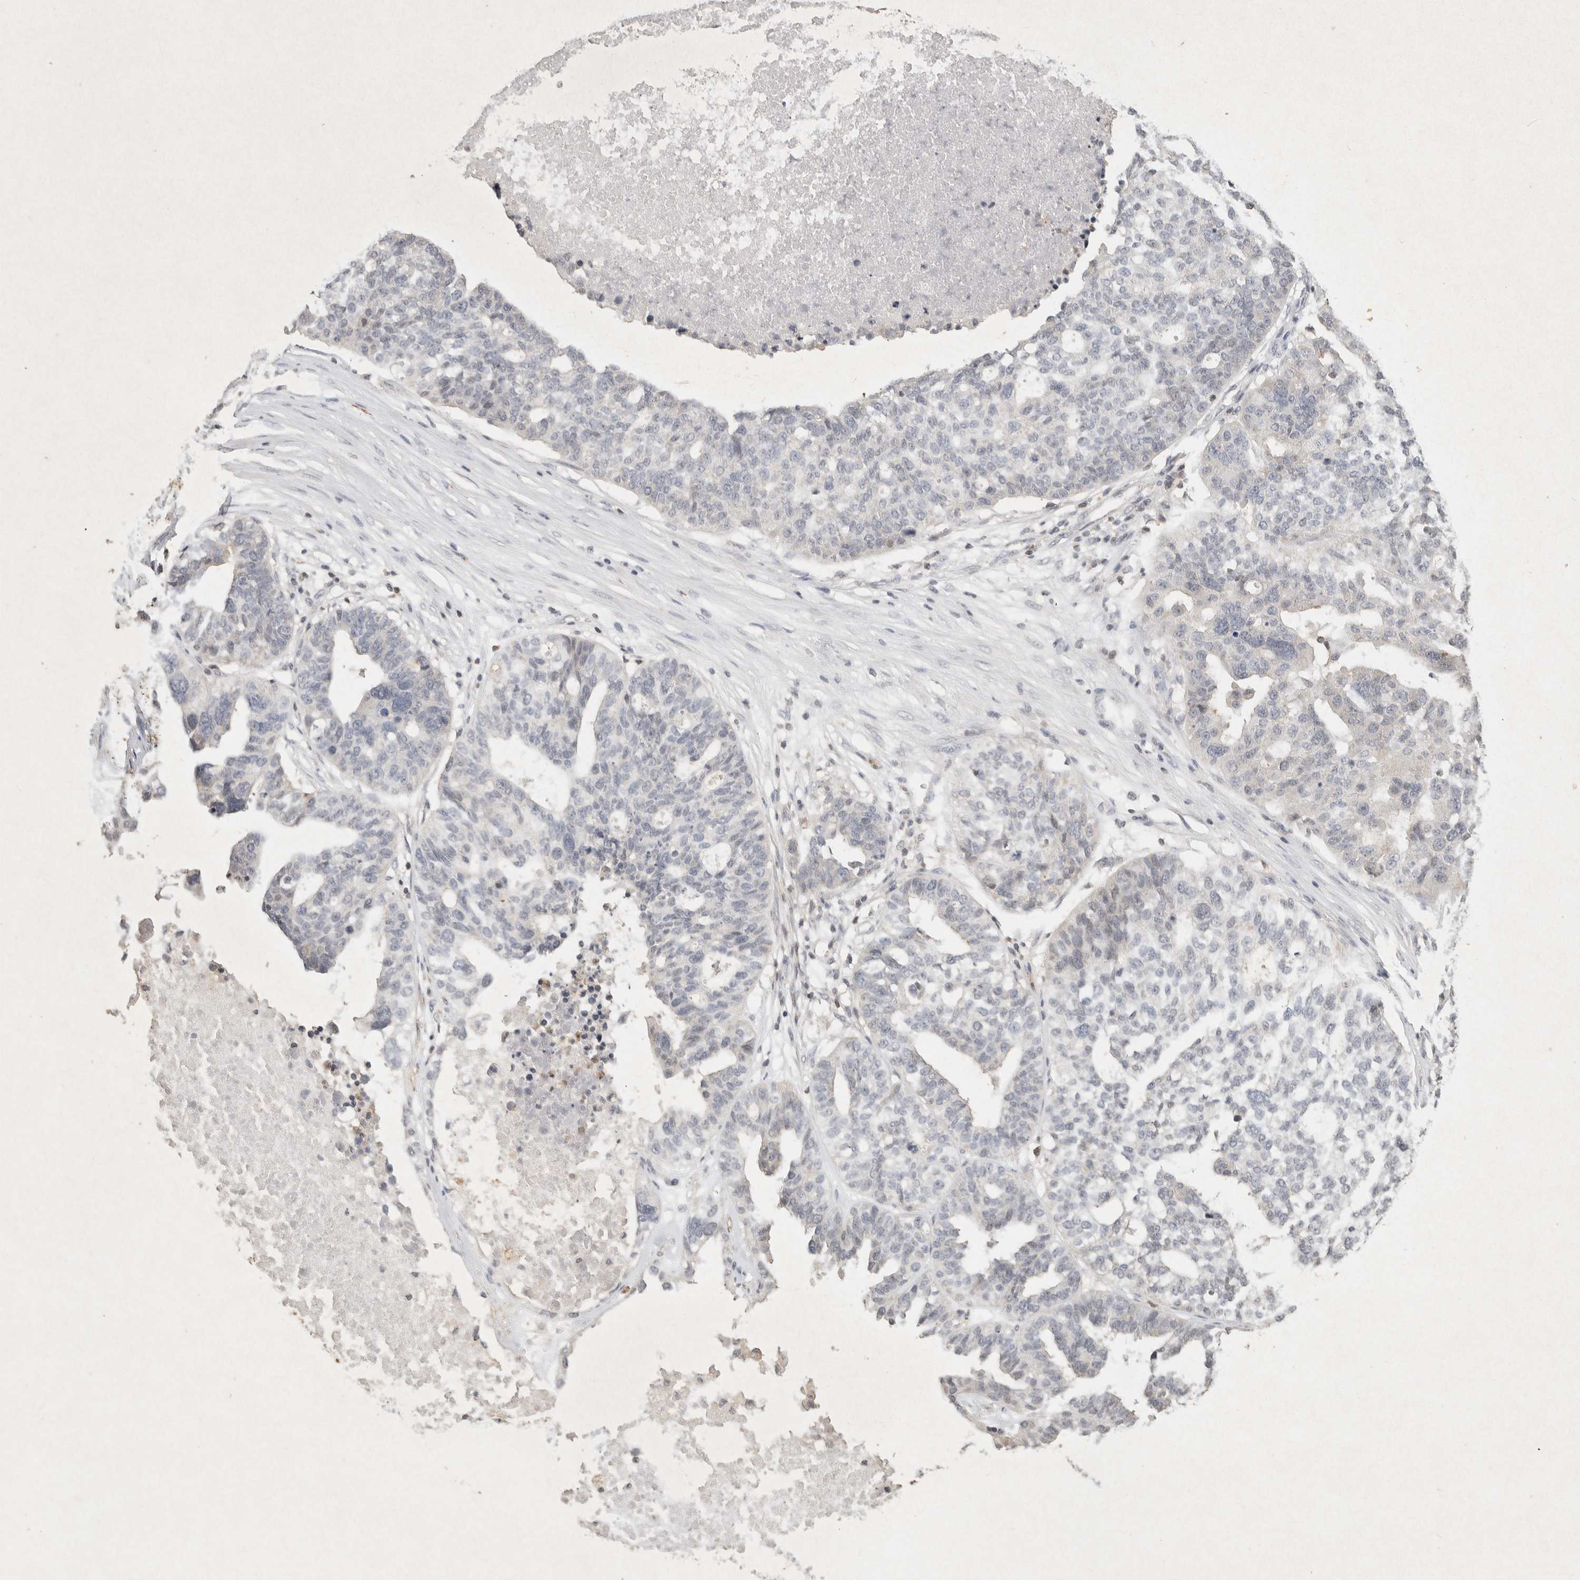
{"staining": {"intensity": "negative", "quantity": "none", "location": "none"}, "tissue": "ovarian cancer", "cell_type": "Tumor cells", "image_type": "cancer", "snomed": [{"axis": "morphology", "description": "Cystadenocarcinoma, serous, NOS"}, {"axis": "topography", "description": "Ovary"}], "caption": "Tumor cells show no significant staining in ovarian serous cystadenocarcinoma.", "gene": "RAC2", "patient": {"sex": "female", "age": 59}}